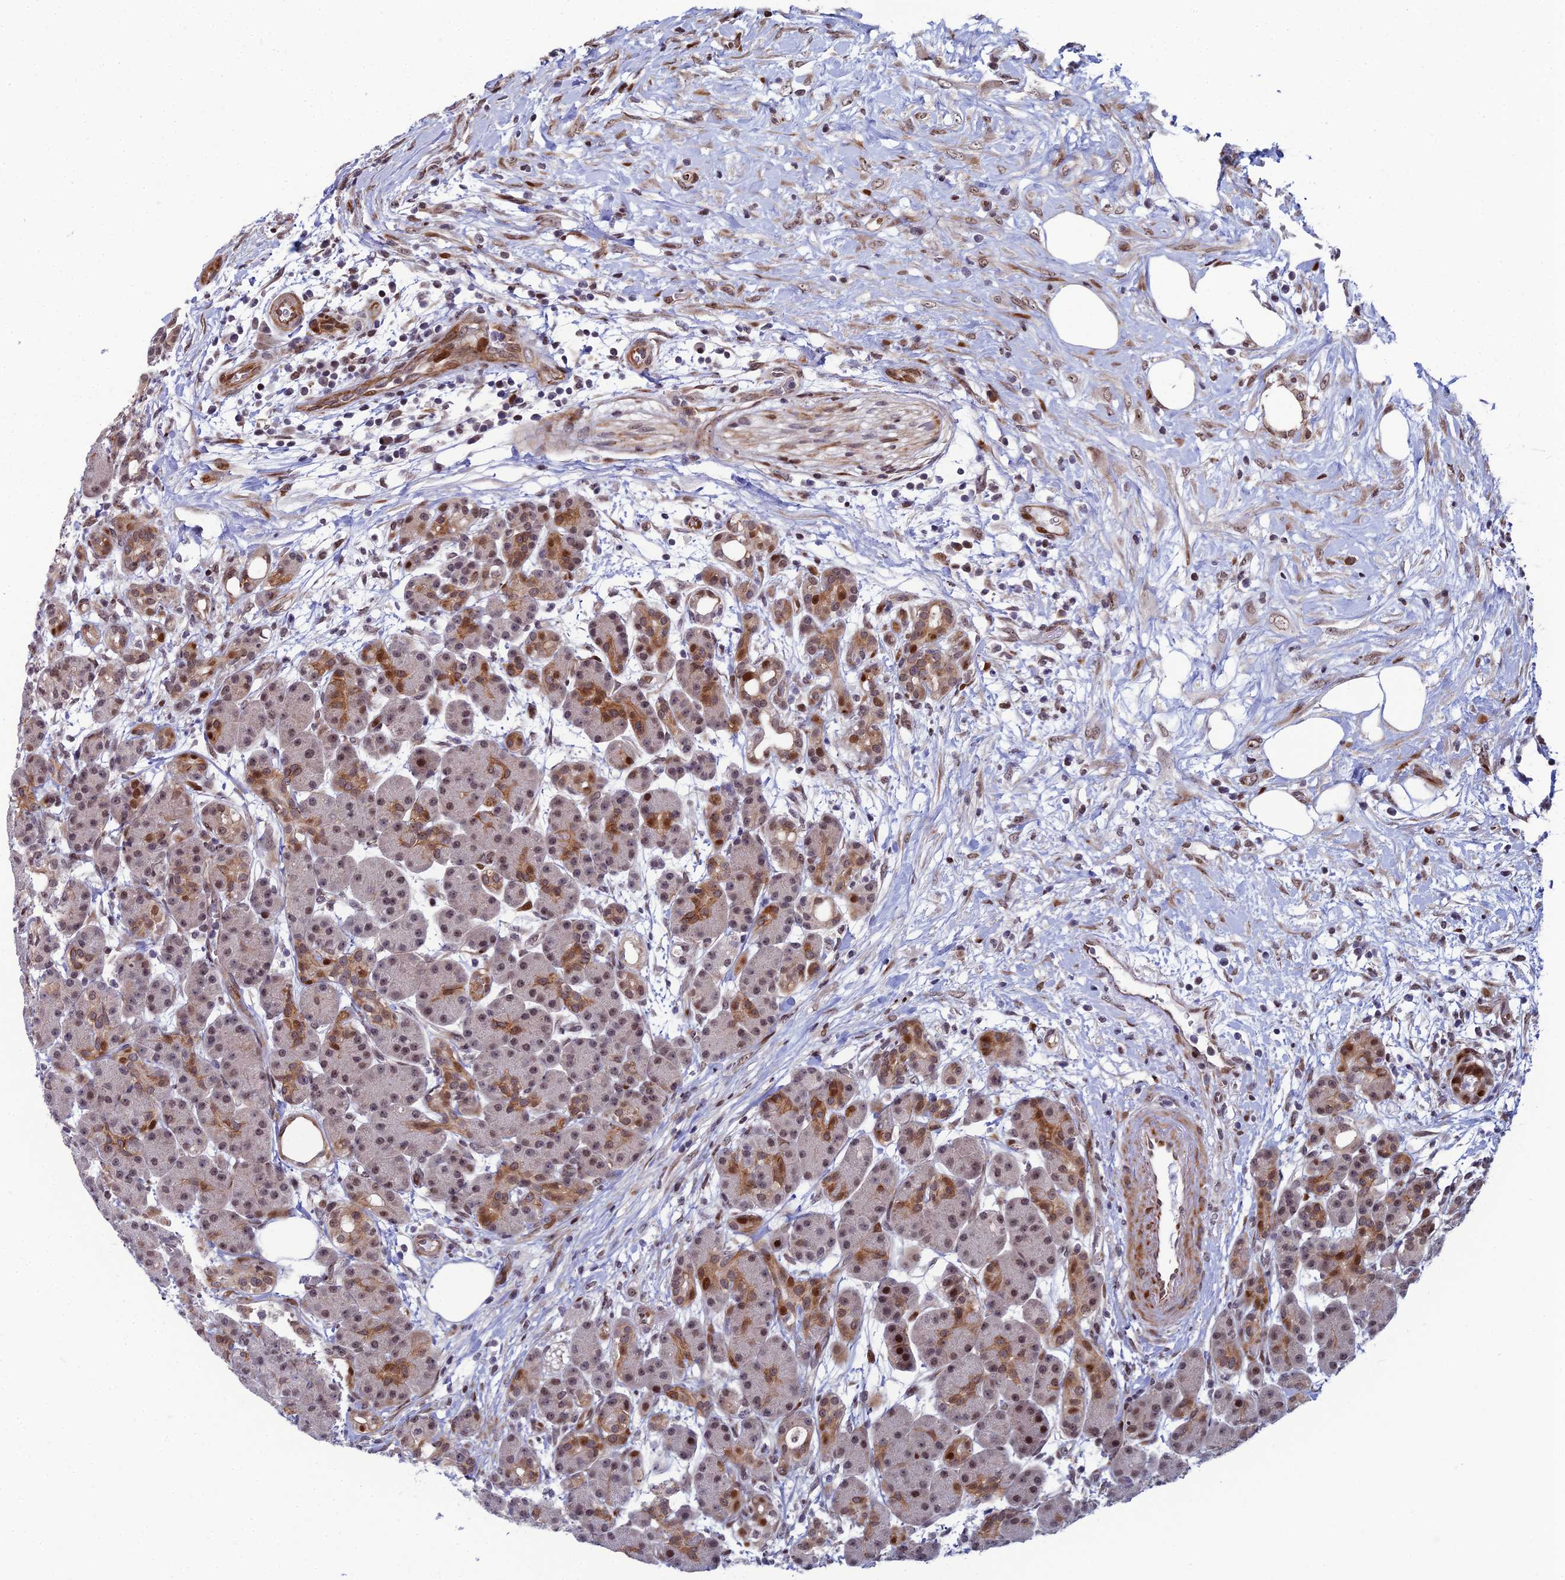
{"staining": {"intensity": "moderate", "quantity": "25%-75%", "location": "cytoplasmic/membranous,nuclear"}, "tissue": "pancreas", "cell_type": "Exocrine glandular cells", "image_type": "normal", "snomed": [{"axis": "morphology", "description": "Normal tissue, NOS"}, {"axis": "topography", "description": "Pancreas"}], "caption": "Moderate cytoplasmic/membranous,nuclear expression for a protein is seen in about 25%-75% of exocrine glandular cells of normal pancreas using immunohistochemistry.", "gene": "ZNF668", "patient": {"sex": "male", "age": 63}}